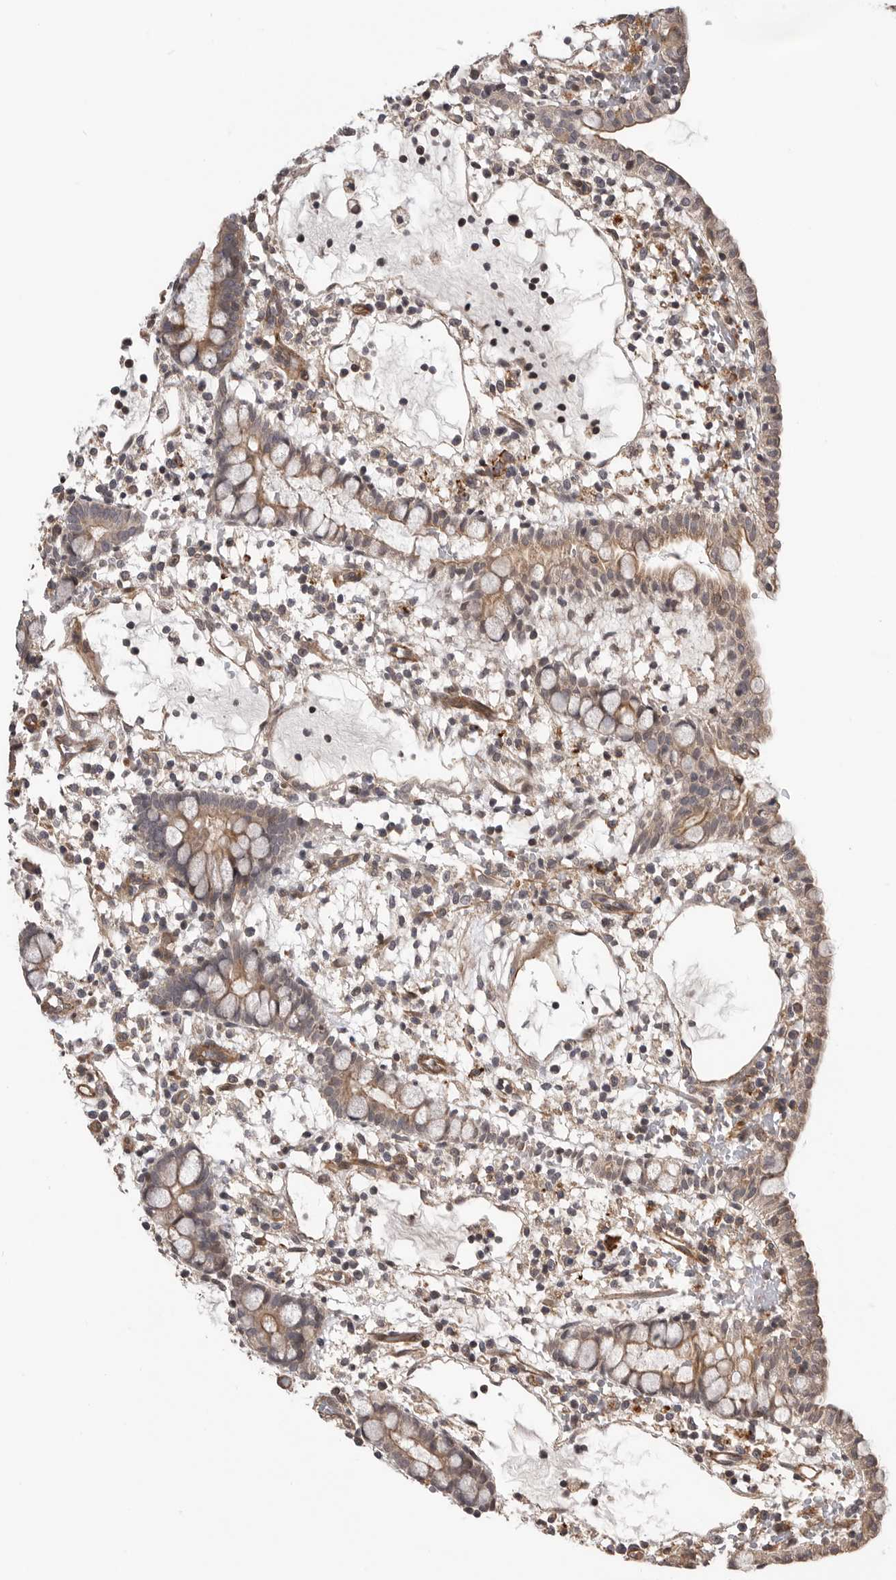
{"staining": {"intensity": "moderate", "quantity": ">75%", "location": "cytoplasmic/membranous"}, "tissue": "small intestine", "cell_type": "Glandular cells", "image_type": "normal", "snomed": [{"axis": "morphology", "description": "Normal tissue, NOS"}, {"axis": "morphology", "description": "Developmental malformation"}, {"axis": "topography", "description": "Small intestine"}], "caption": "Protein staining exhibits moderate cytoplasmic/membranous positivity in approximately >75% of glandular cells in benign small intestine.", "gene": "TRIM56", "patient": {"sex": "male"}}